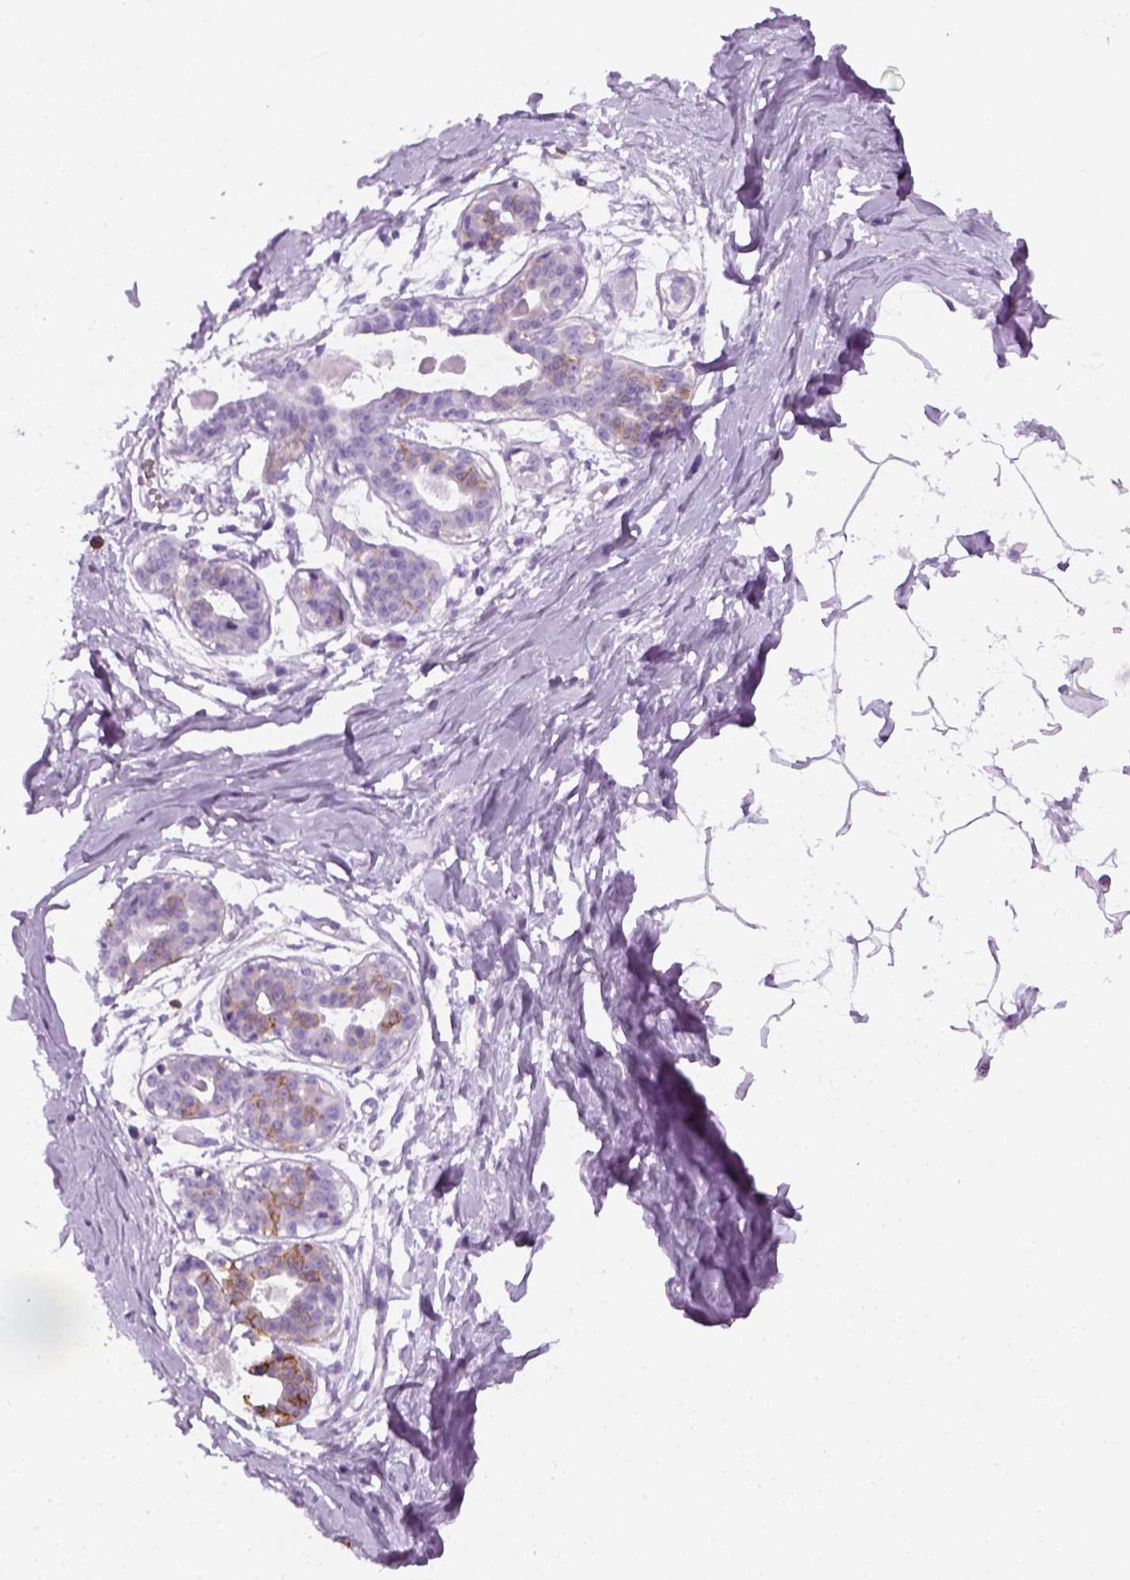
{"staining": {"intensity": "negative", "quantity": "none", "location": "none"}, "tissue": "breast", "cell_type": "Adipocytes", "image_type": "normal", "snomed": [{"axis": "morphology", "description": "Normal tissue, NOS"}, {"axis": "topography", "description": "Breast"}], "caption": "The immunohistochemistry (IHC) micrograph has no significant staining in adipocytes of breast. (Stains: DAB (3,3'-diaminobenzidine) immunohistochemistry with hematoxylin counter stain, Microscopy: brightfield microscopy at high magnification).", "gene": "AQP3", "patient": {"sex": "female", "age": 45}}